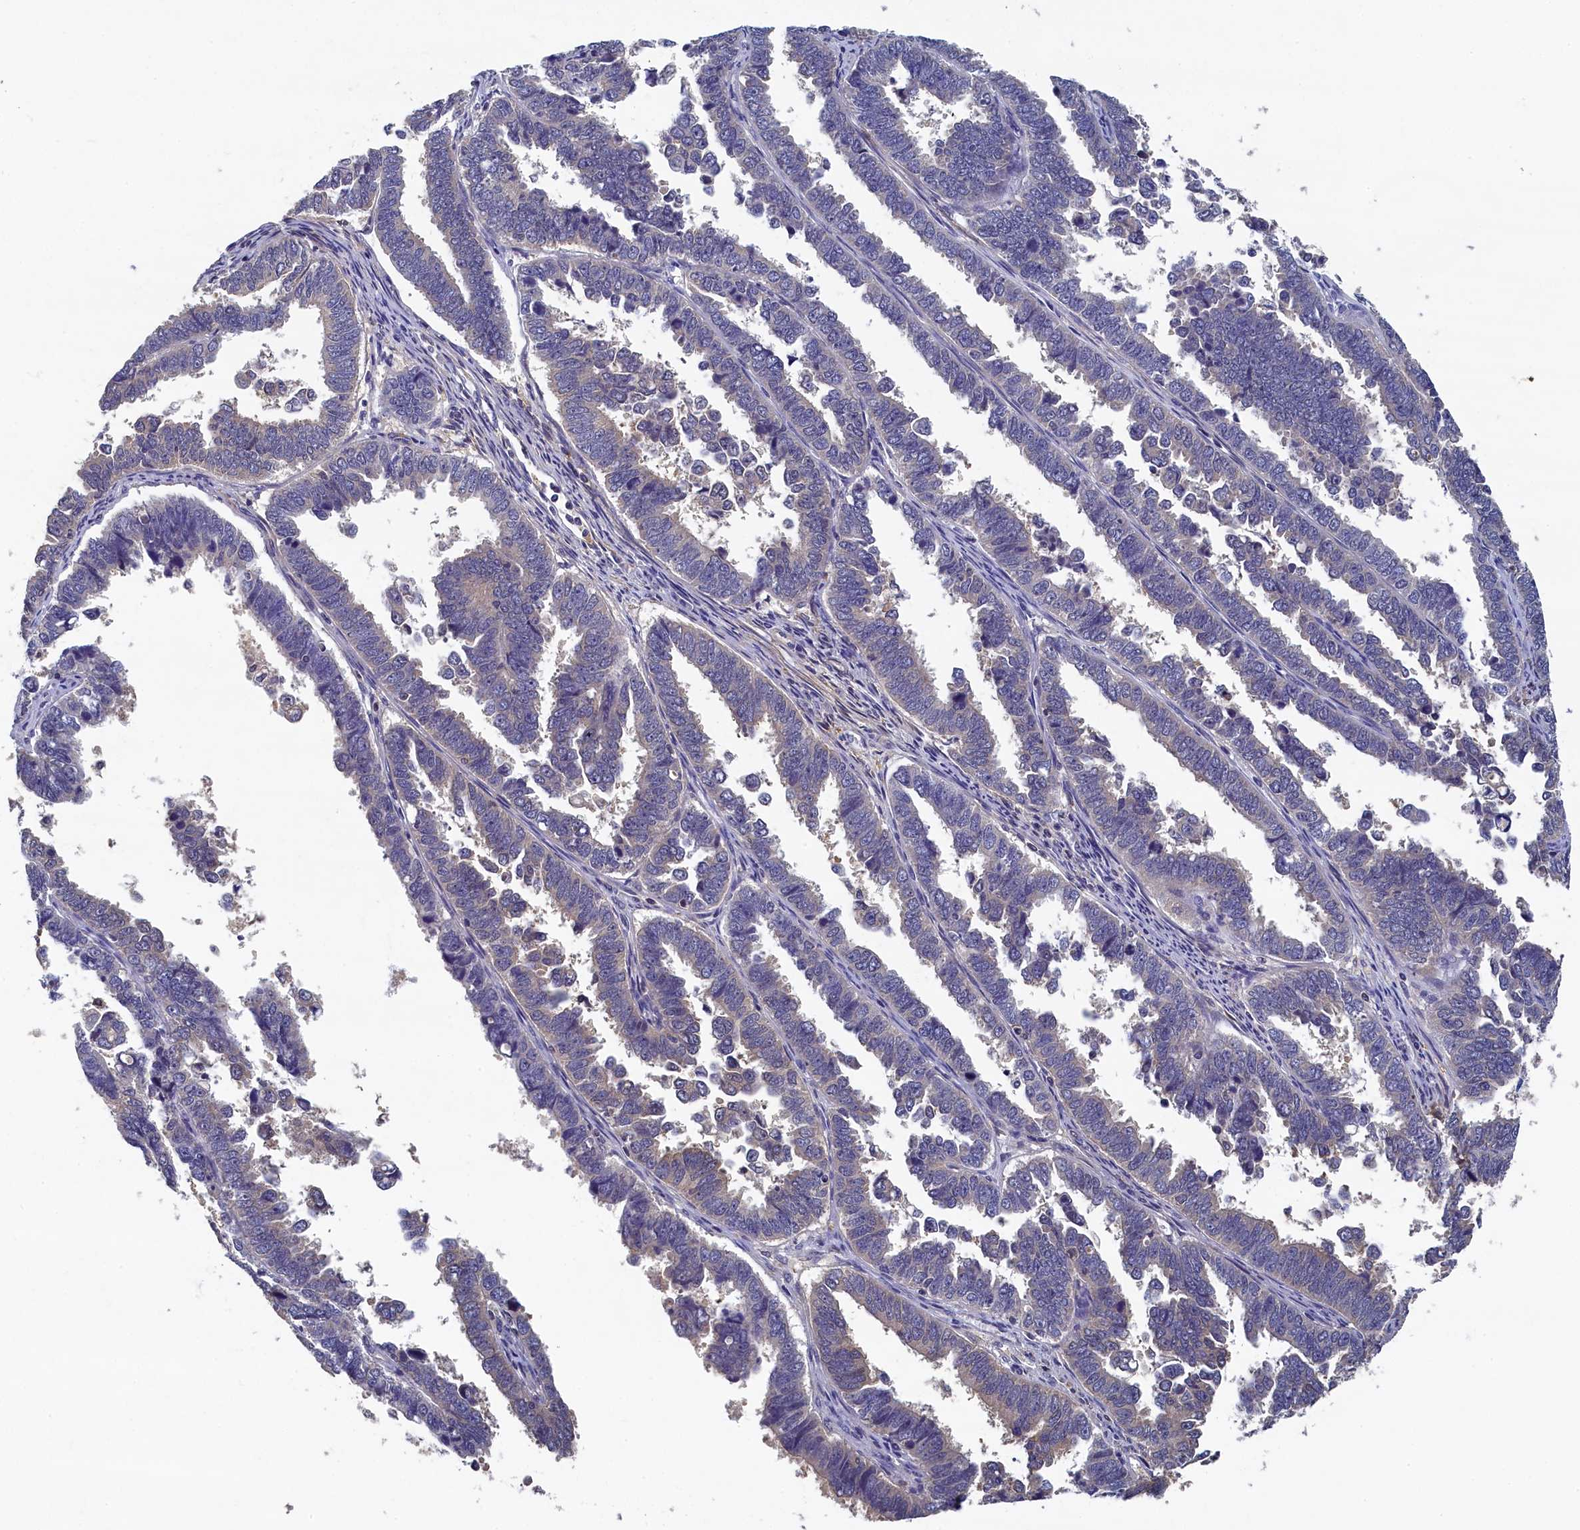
{"staining": {"intensity": "weak", "quantity": "25%-75%", "location": "cytoplasmic/membranous"}, "tissue": "endometrial cancer", "cell_type": "Tumor cells", "image_type": "cancer", "snomed": [{"axis": "morphology", "description": "Adenocarcinoma, NOS"}, {"axis": "topography", "description": "Endometrium"}], "caption": "Weak cytoplasmic/membranous protein staining is present in approximately 25%-75% of tumor cells in endometrial cancer. (DAB IHC, brown staining for protein, blue staining for nuclei).", "gene": "TBCB", "patient": {"sex": "female", "age": 75}}